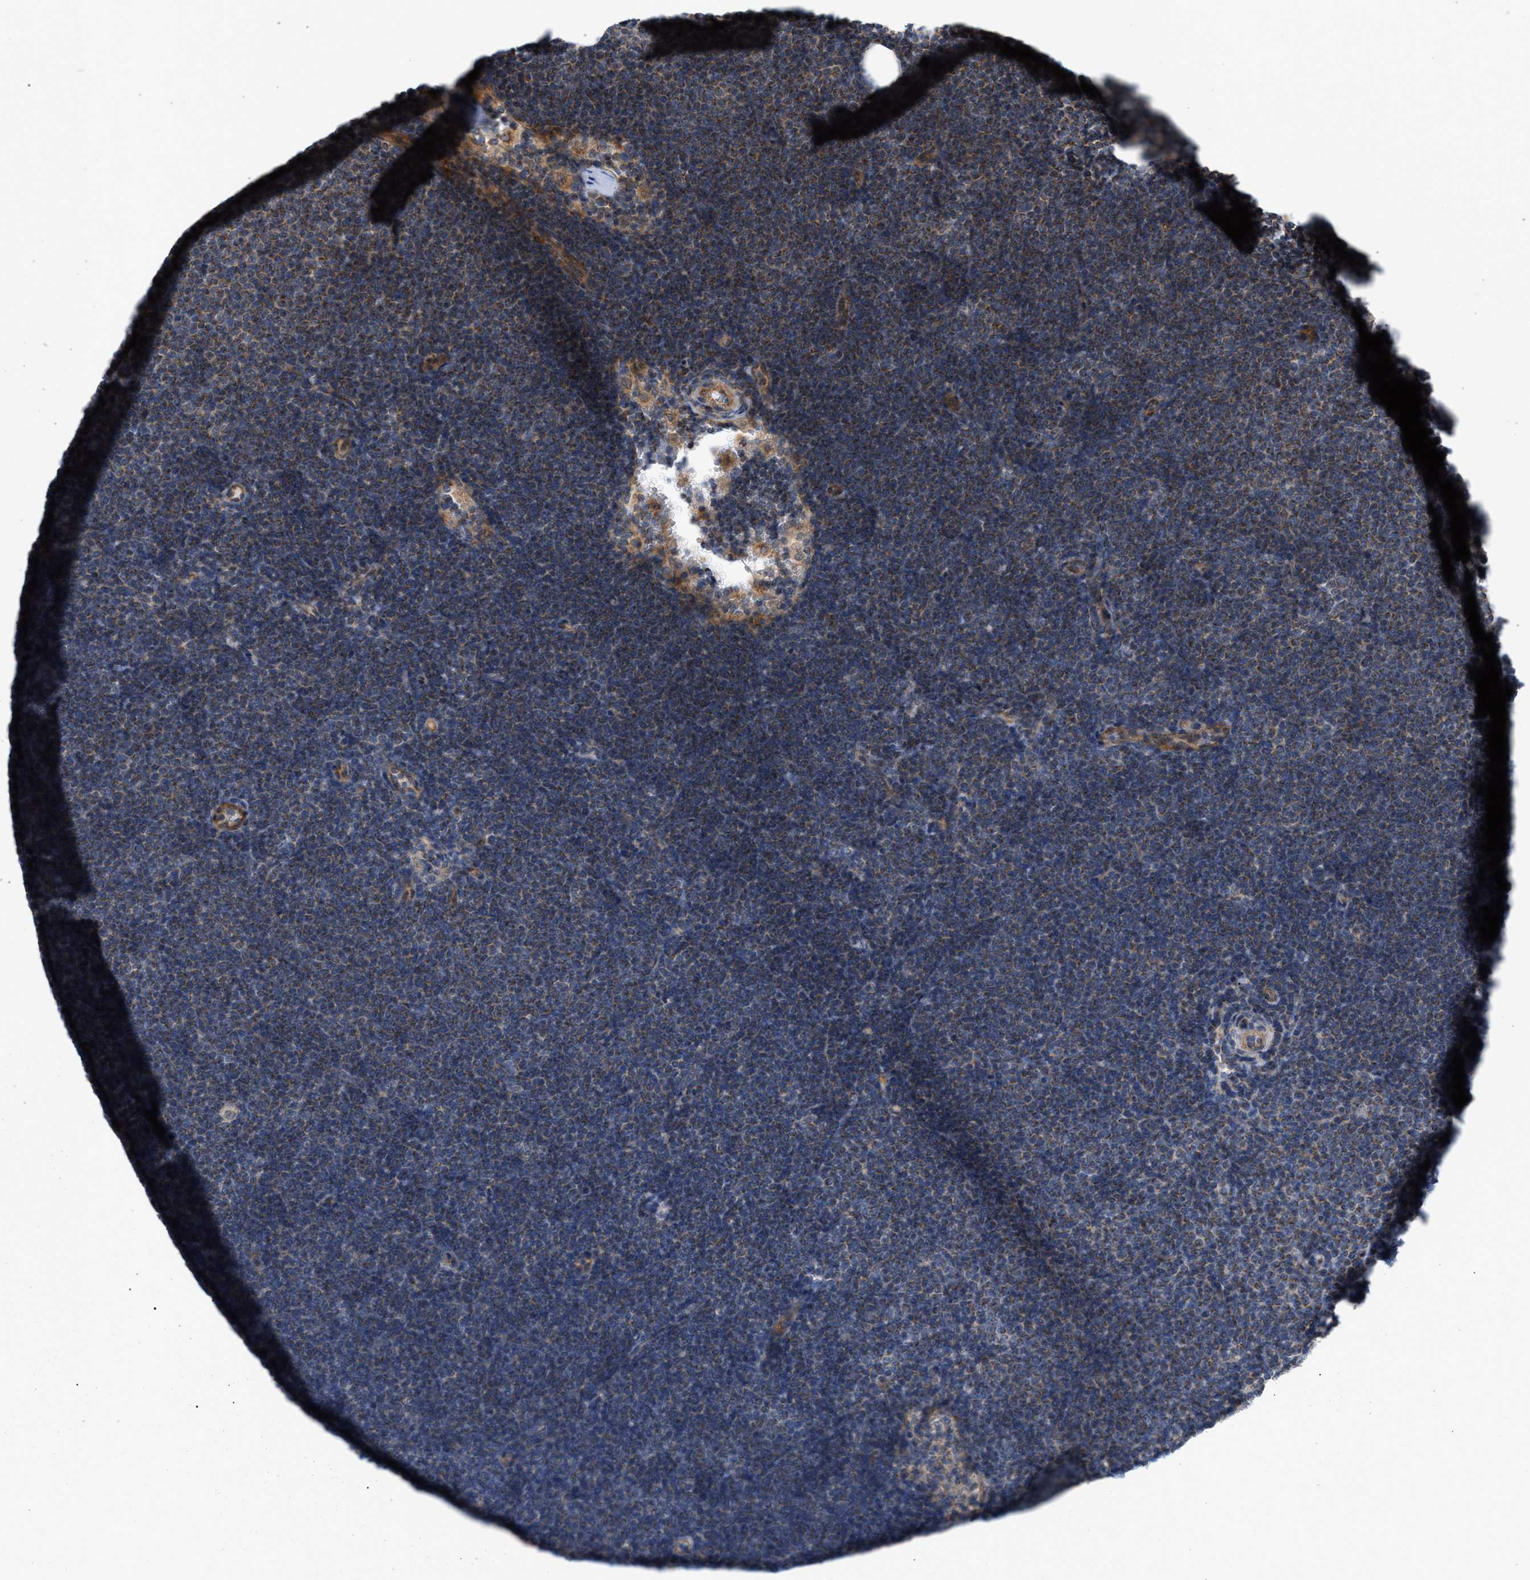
{"staining": {"intensity": "weak", "quantity": "25%-75%", "location": "cytoplasmic/membranous"}, "tissue": "lymphoma", "cell_type": "Tumor cells", "image_type": "cancer", "snomed": [{"axis": "morphology", "description": "Malignant lymphoma, non-Hodgkin's type, Low grade"}, {"axis": "topography", "description": "Lymph node"}], "caption": "Immunohistochemistry (IHC) photomicrograph of human lymphoma stained for a protein (brown), which reveals low levels of weak cytoplasmic/membranous expression in about 25%-75% of tumor cells.", "gene": "OXSM", "patient": {"sex": "female", "age": 53}}